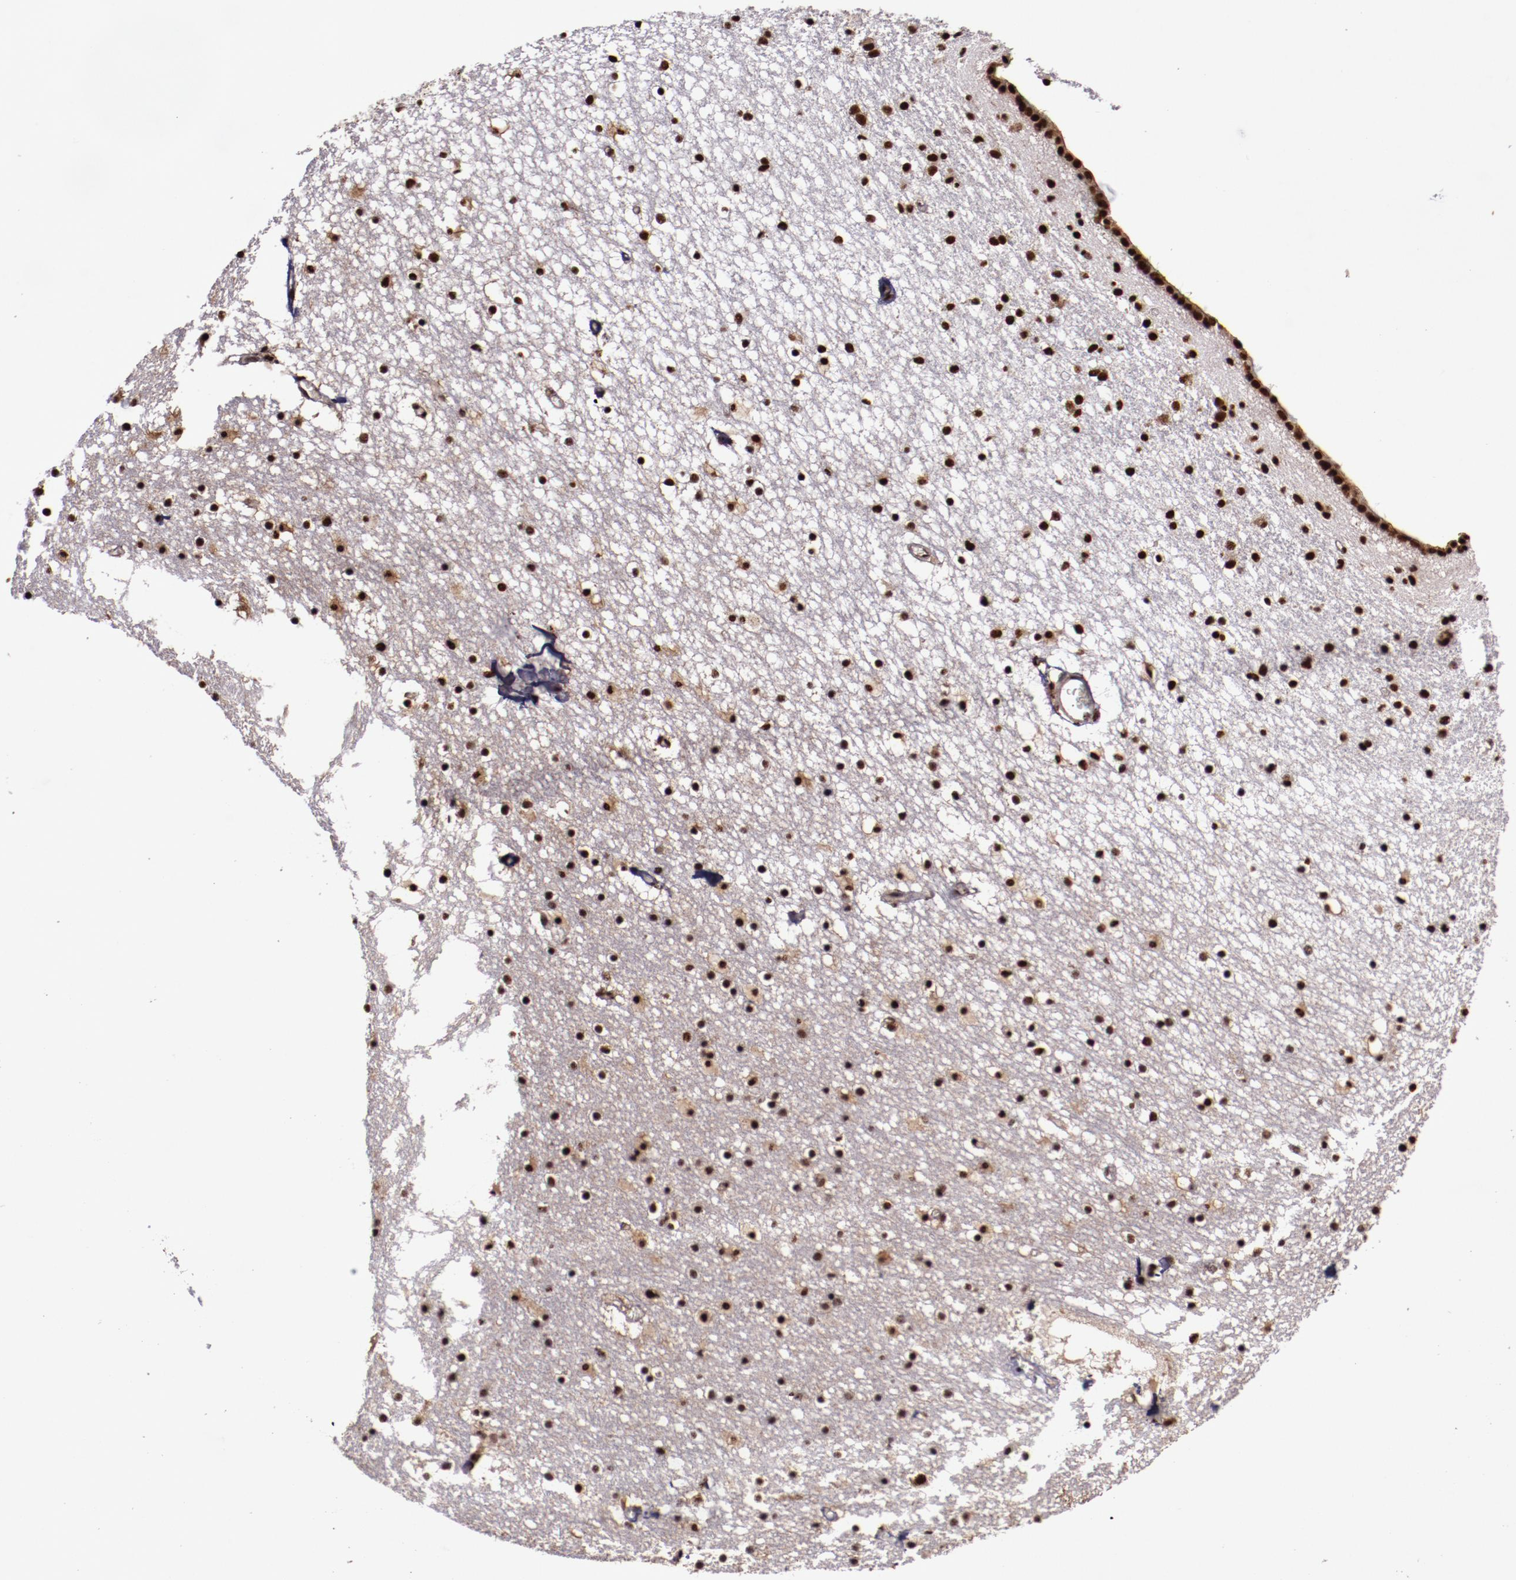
{"staining": {"intensity": "strong", "quantity": ">75%", "location": "nuclear"}, "tissue": "caudate", "cell_type": "Glial cells", "image_type": "normal", "snomed": [{"axis": "morphology", "description": "Normal tissue, NOS"}, {"axis": "topography", "description": "Lateral ventricle wall"}], "caption": "A photomicrograph showing strong nuclear expression in about >75% of glial cells in normal caudate, as visualized by brown immunohistochemical staining.", "gene": "CECR2", "patient": {"sex": "male", "age": 45}}